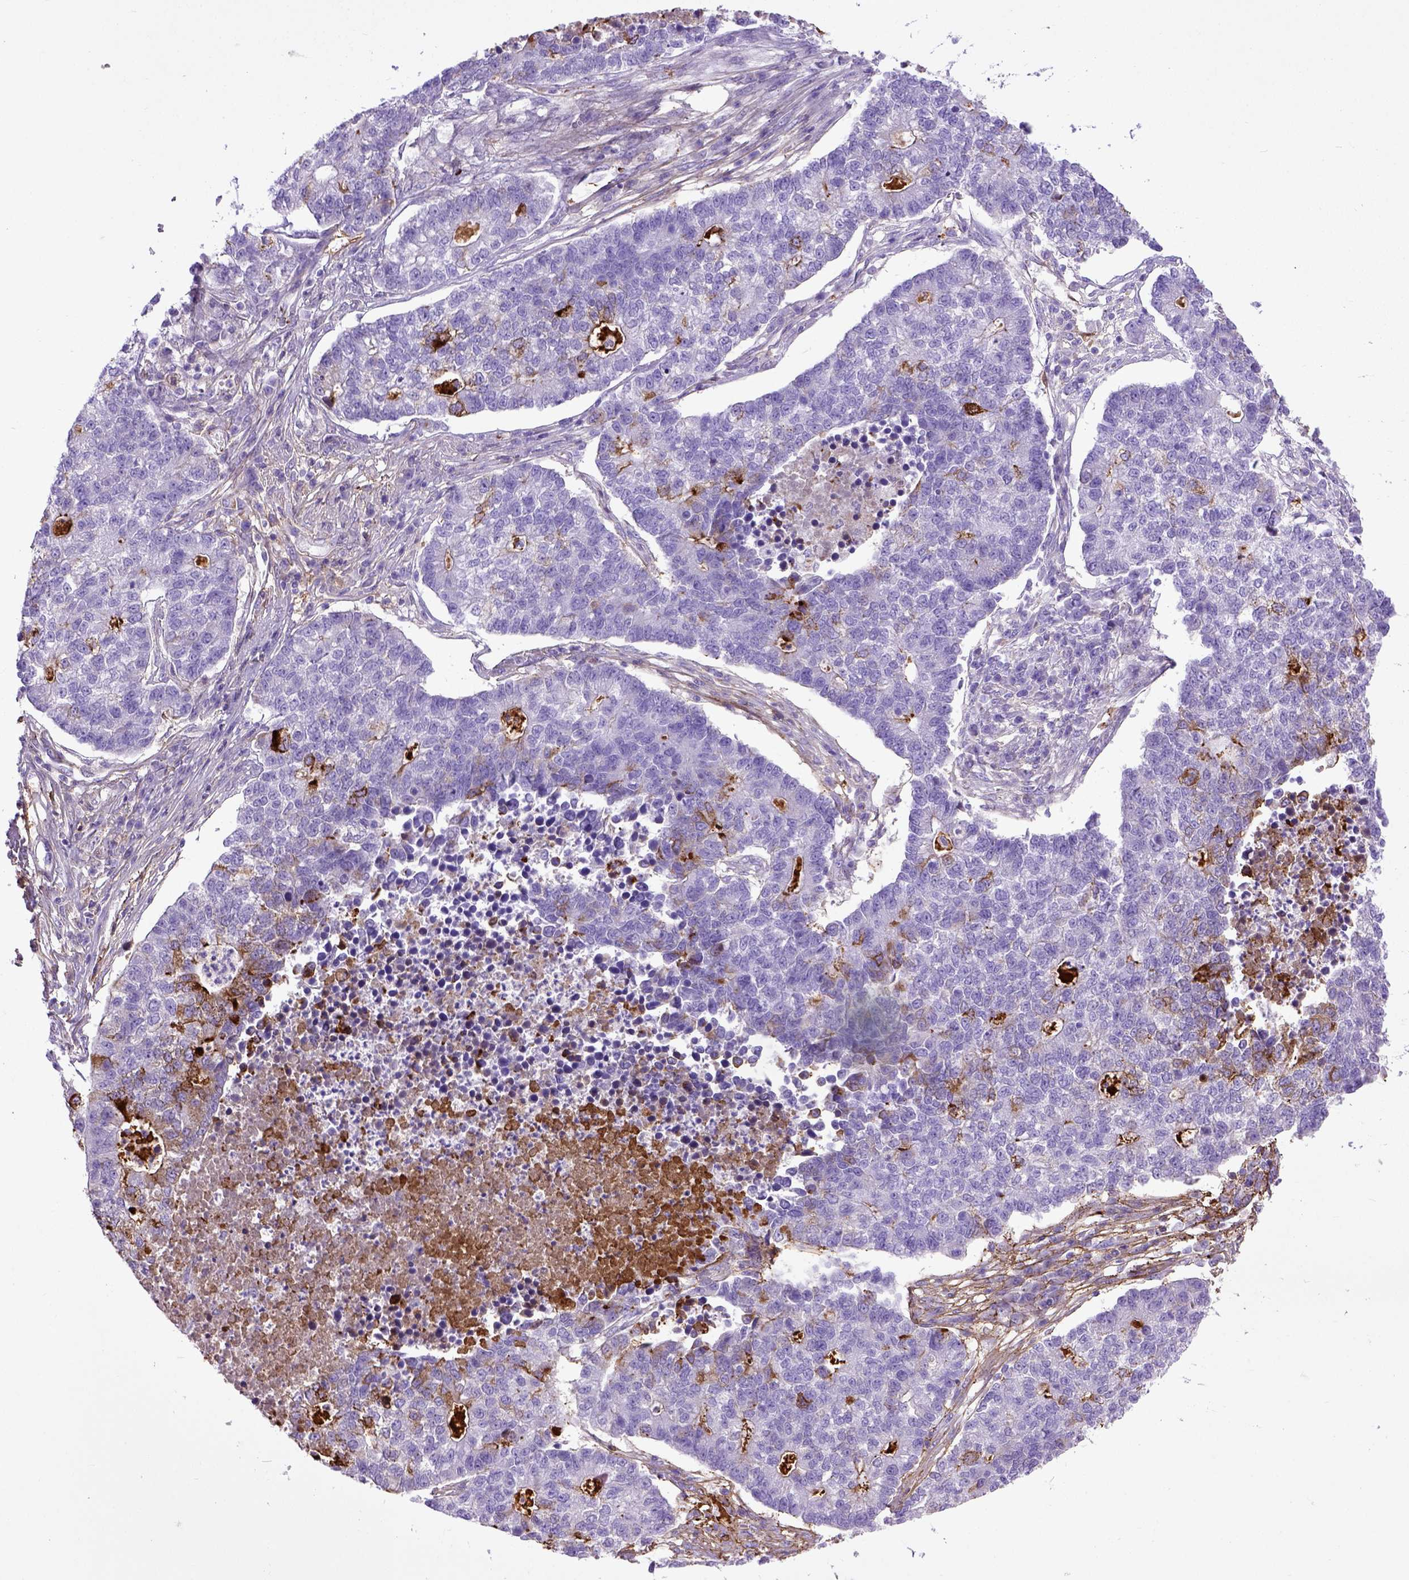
{"staining": {"intensity": "negative", "quantity": "none", "location": "none"}, "tissue": "lung cancer", "cell_type": "Tumor cells", "image_type": "cancer", "snomed": [{"axis": "morphology", "description": "Adenocarcinoma, NOS"}, {"axis": "topography", "description": "Lung"}], "caption": "There is no significant staining in tumor cells of lung adenocarcinoma.", "gene": "ADAMTS8", "patient": {"sex": "male", "age": 57}}